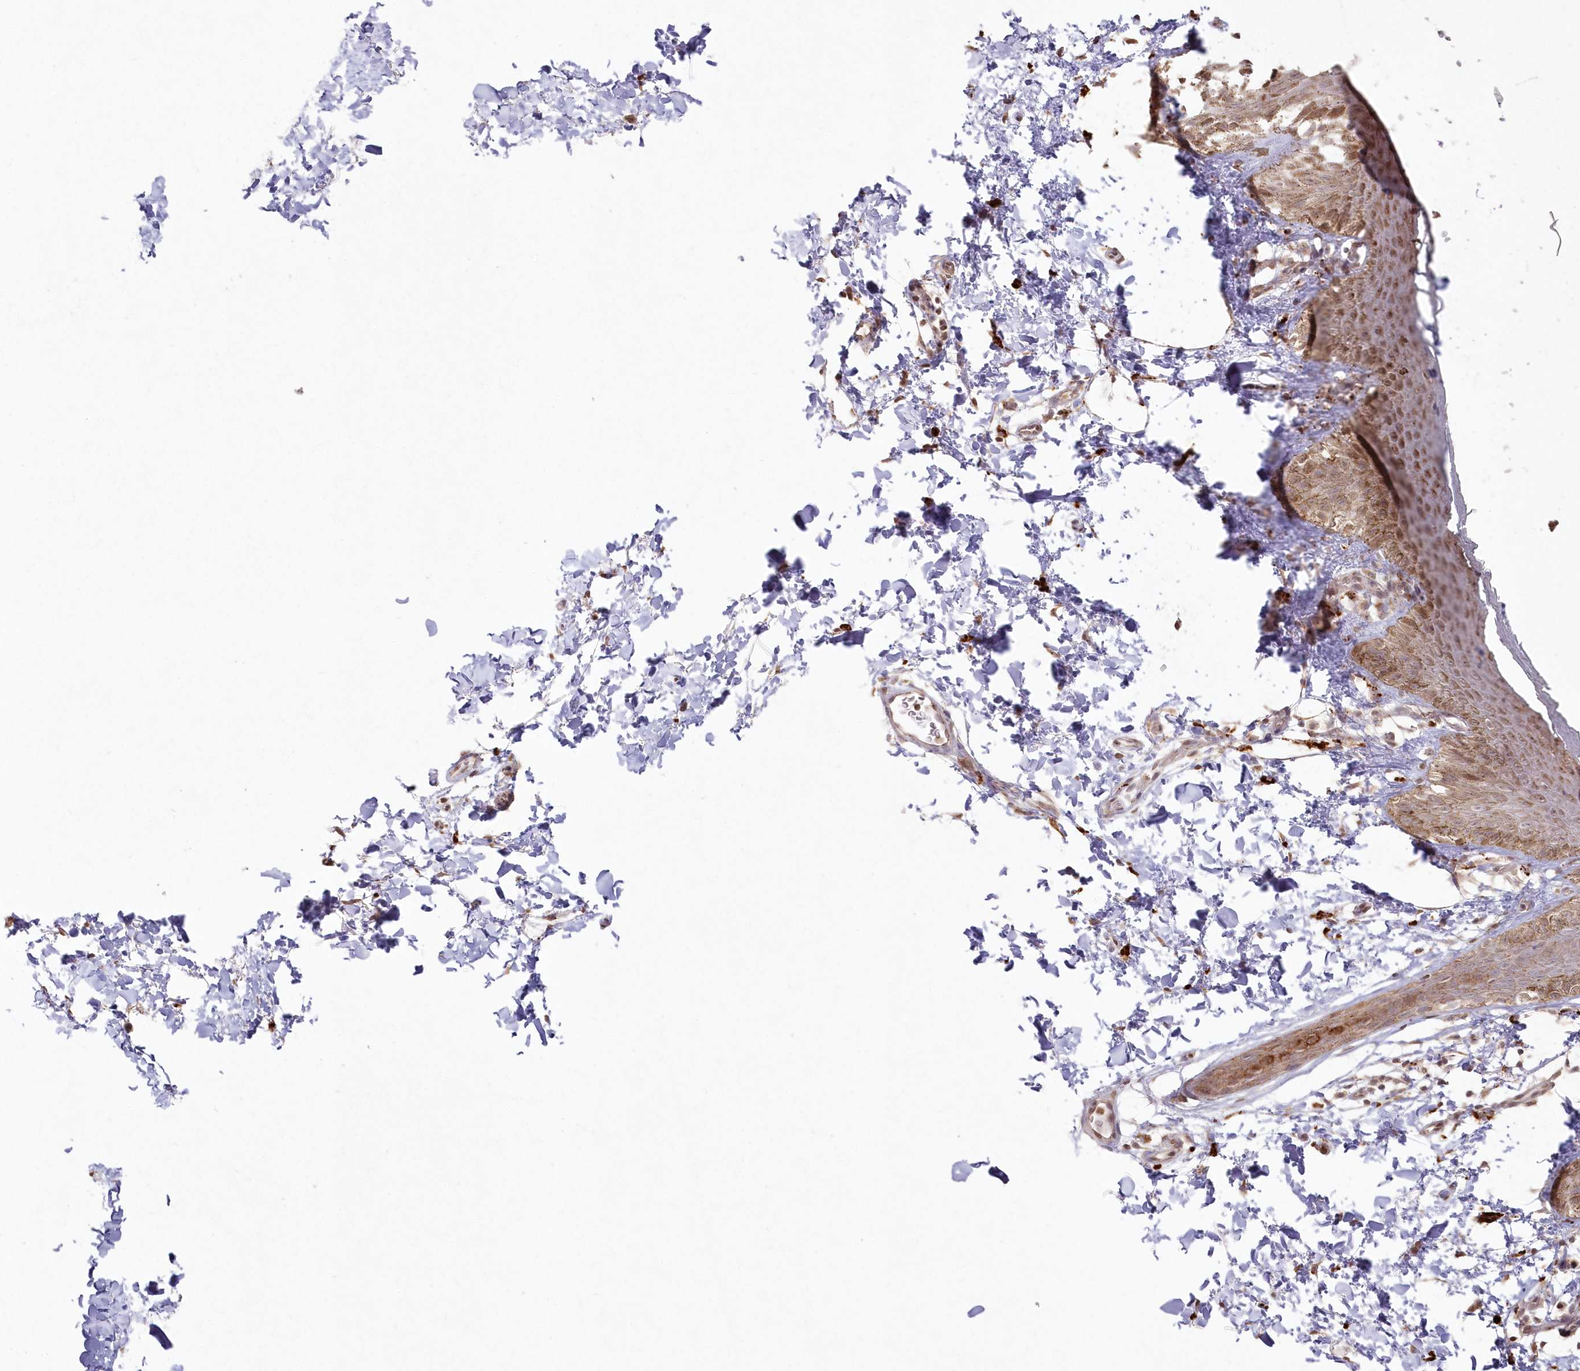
{"staining": {"intensity": "moderate", "quantity": "25%-75%", "location": "cytoplasmic/membranous"}, "tissue": "skin", "cell_type": "Epidermal cells", "image_type": "normal", "snomed": [{"axis": "morphology", "description": "Normal tissue, NOS"}, {"axis": "topography", "description": "Anal"}], "caption": "This is a micrograph of immunohistochemistry staining of benign skin, which shows moderate staining in the cytoplasmic/membranous of epidermal cells.", "gene": "ARSB", "patient": {"sex": "male", "age": 44}}